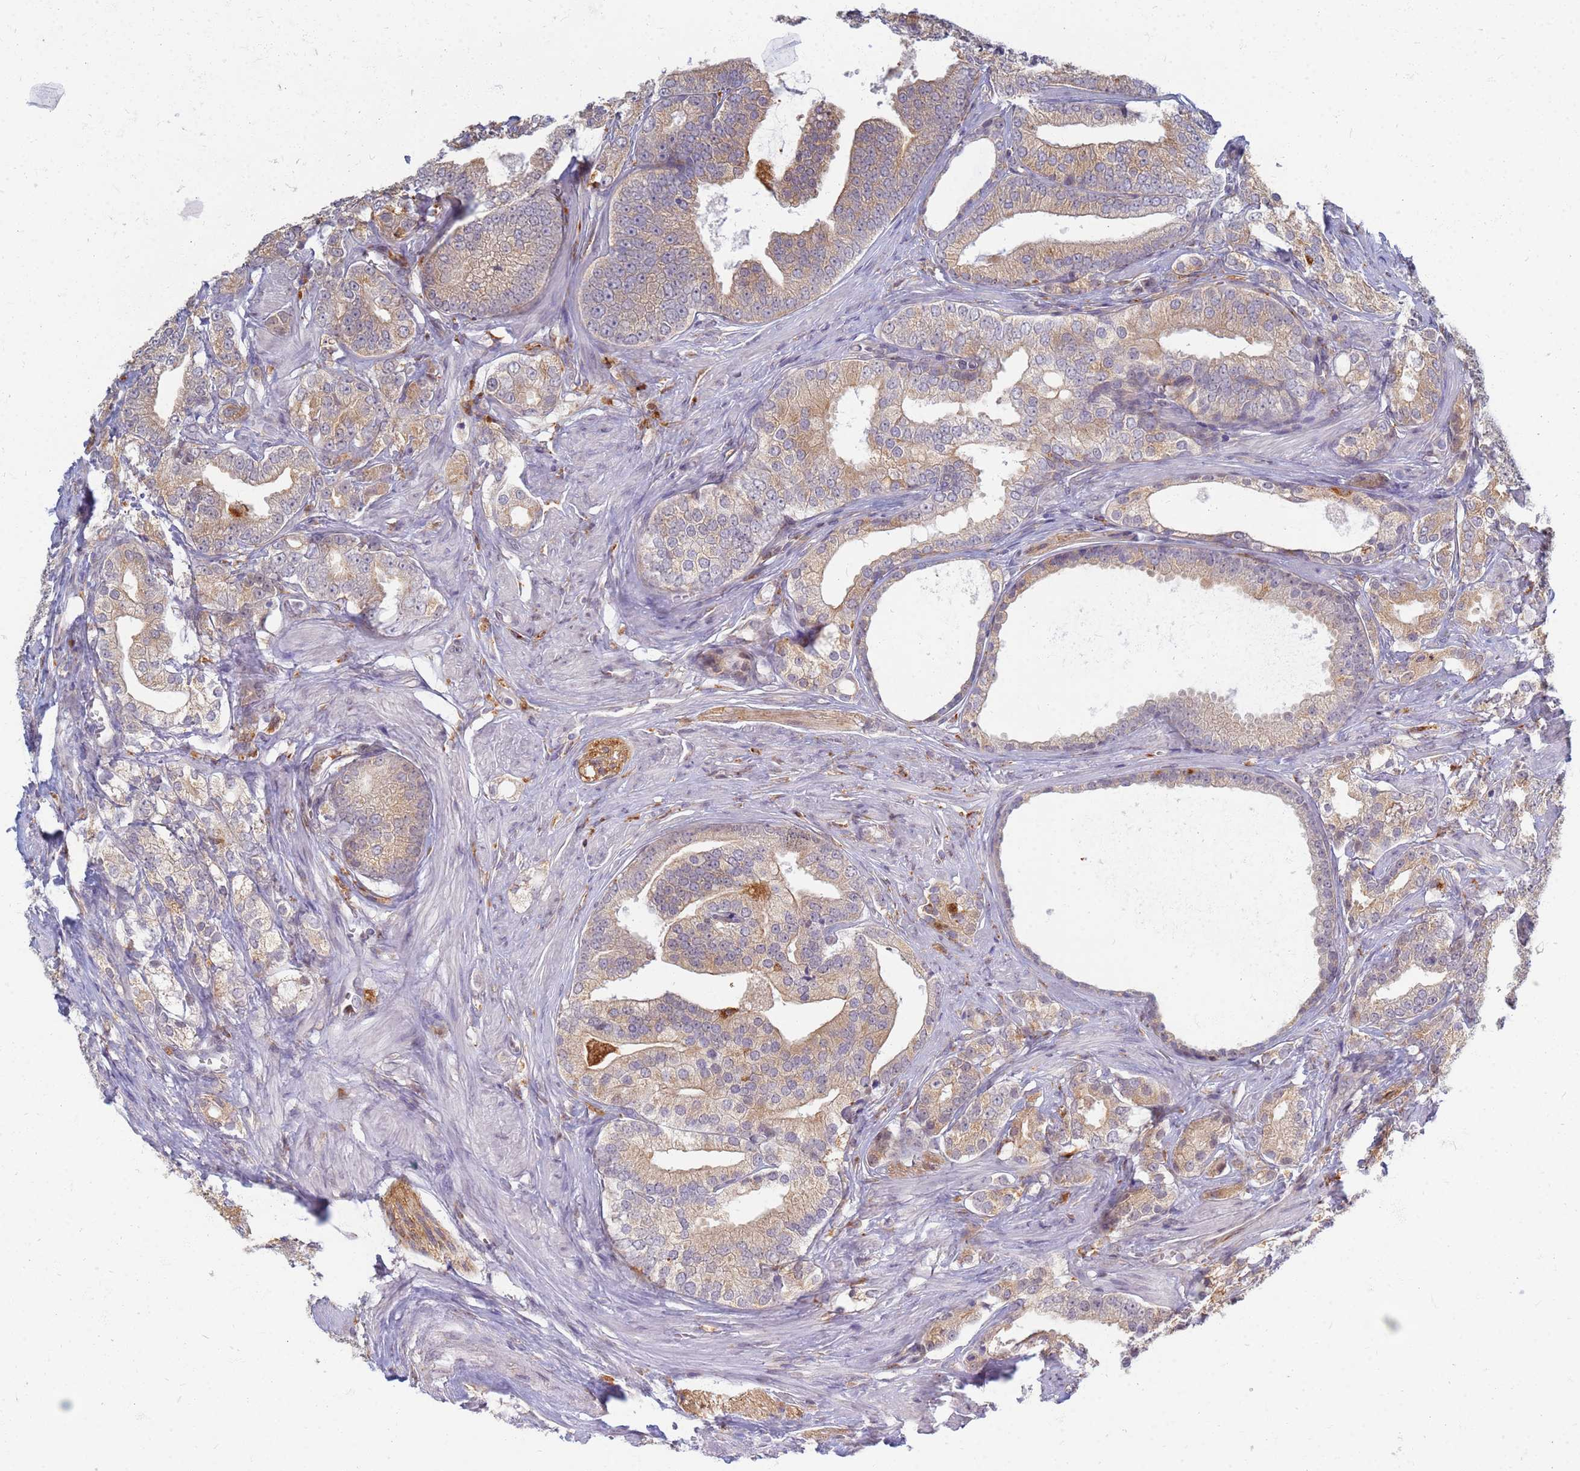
{"staining": {"intensity": "moderate", "quantity": ">75%", "location": "cytoplasmic/membranous"}, "tissue": "prostate cancer", "cell_type": "Tumor cells", "image_type": "cancer", "snomed": [{"axis": "morphology", "description": "Adenocarcinoma, High grade"}, {"axis": "topography", "description": "Prostate"}], "caption": "Protein staining exhibits moderate cytoplasmic/membranous positivity in approximately >75% of tumor cells in prostate cancer (adenocarcinoma (high-grade)).", "gene": "ATP6V1E1", "patient": {"sex": "male", "age": 50}}